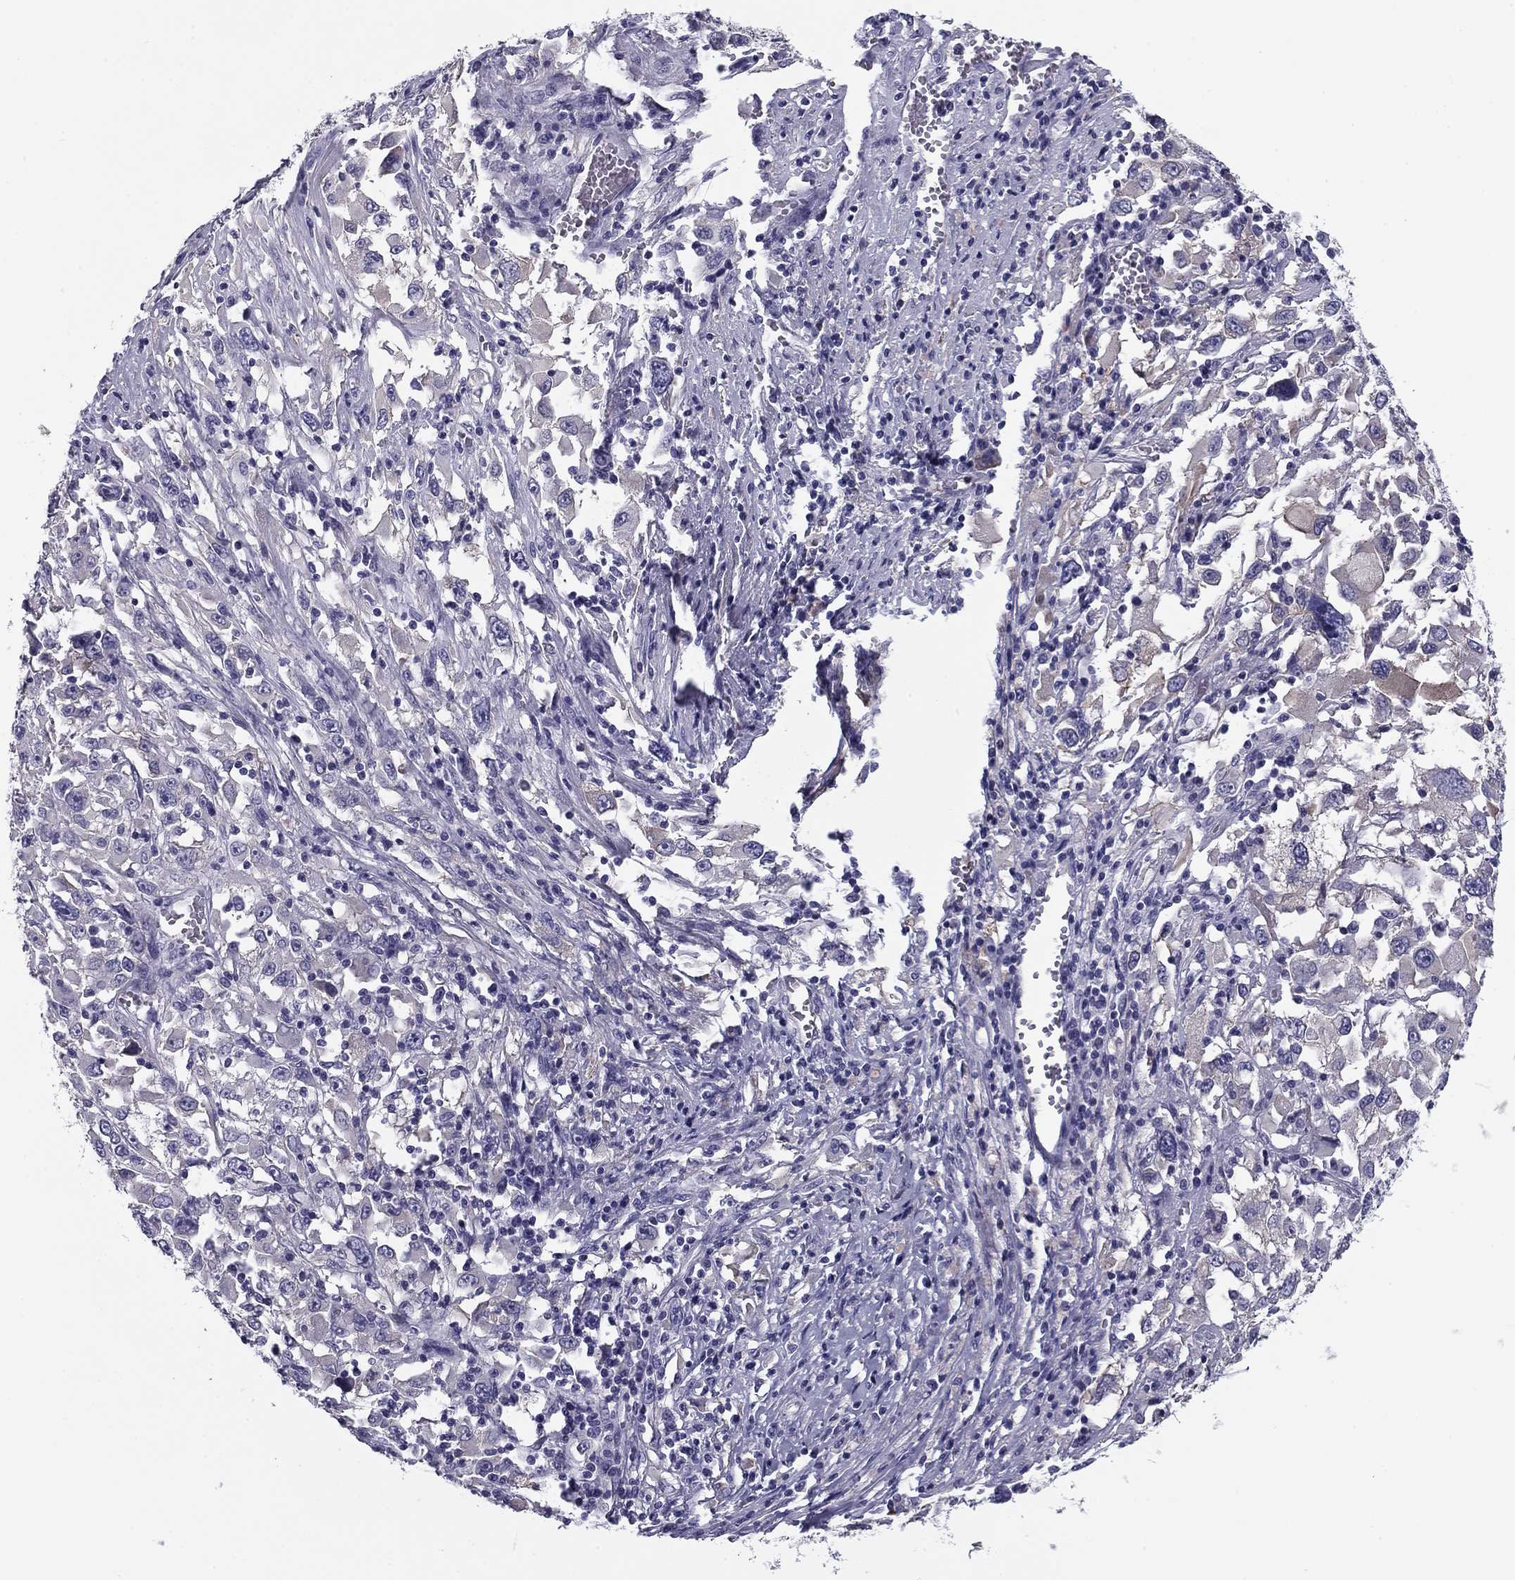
{"staining": {"intensity": "weak", "quantity": "<25%", "location": "cytoplasmic/membranous"}, "tissue": "melanoma", "cell_type": "Tumor cells", "image_type": "cancer", "snomed": [{"axis": "morphology", "description": "Malignant melanoma, Metastatic site"}, {"axis": "topography", "description": "Soft tissue"}], "caption": "Immunohistochemistry (IHC) of melanoma displays no positivity in tumor cells.", "gene": "FLNC", "patient": {"sex": "male", "age": 50}}